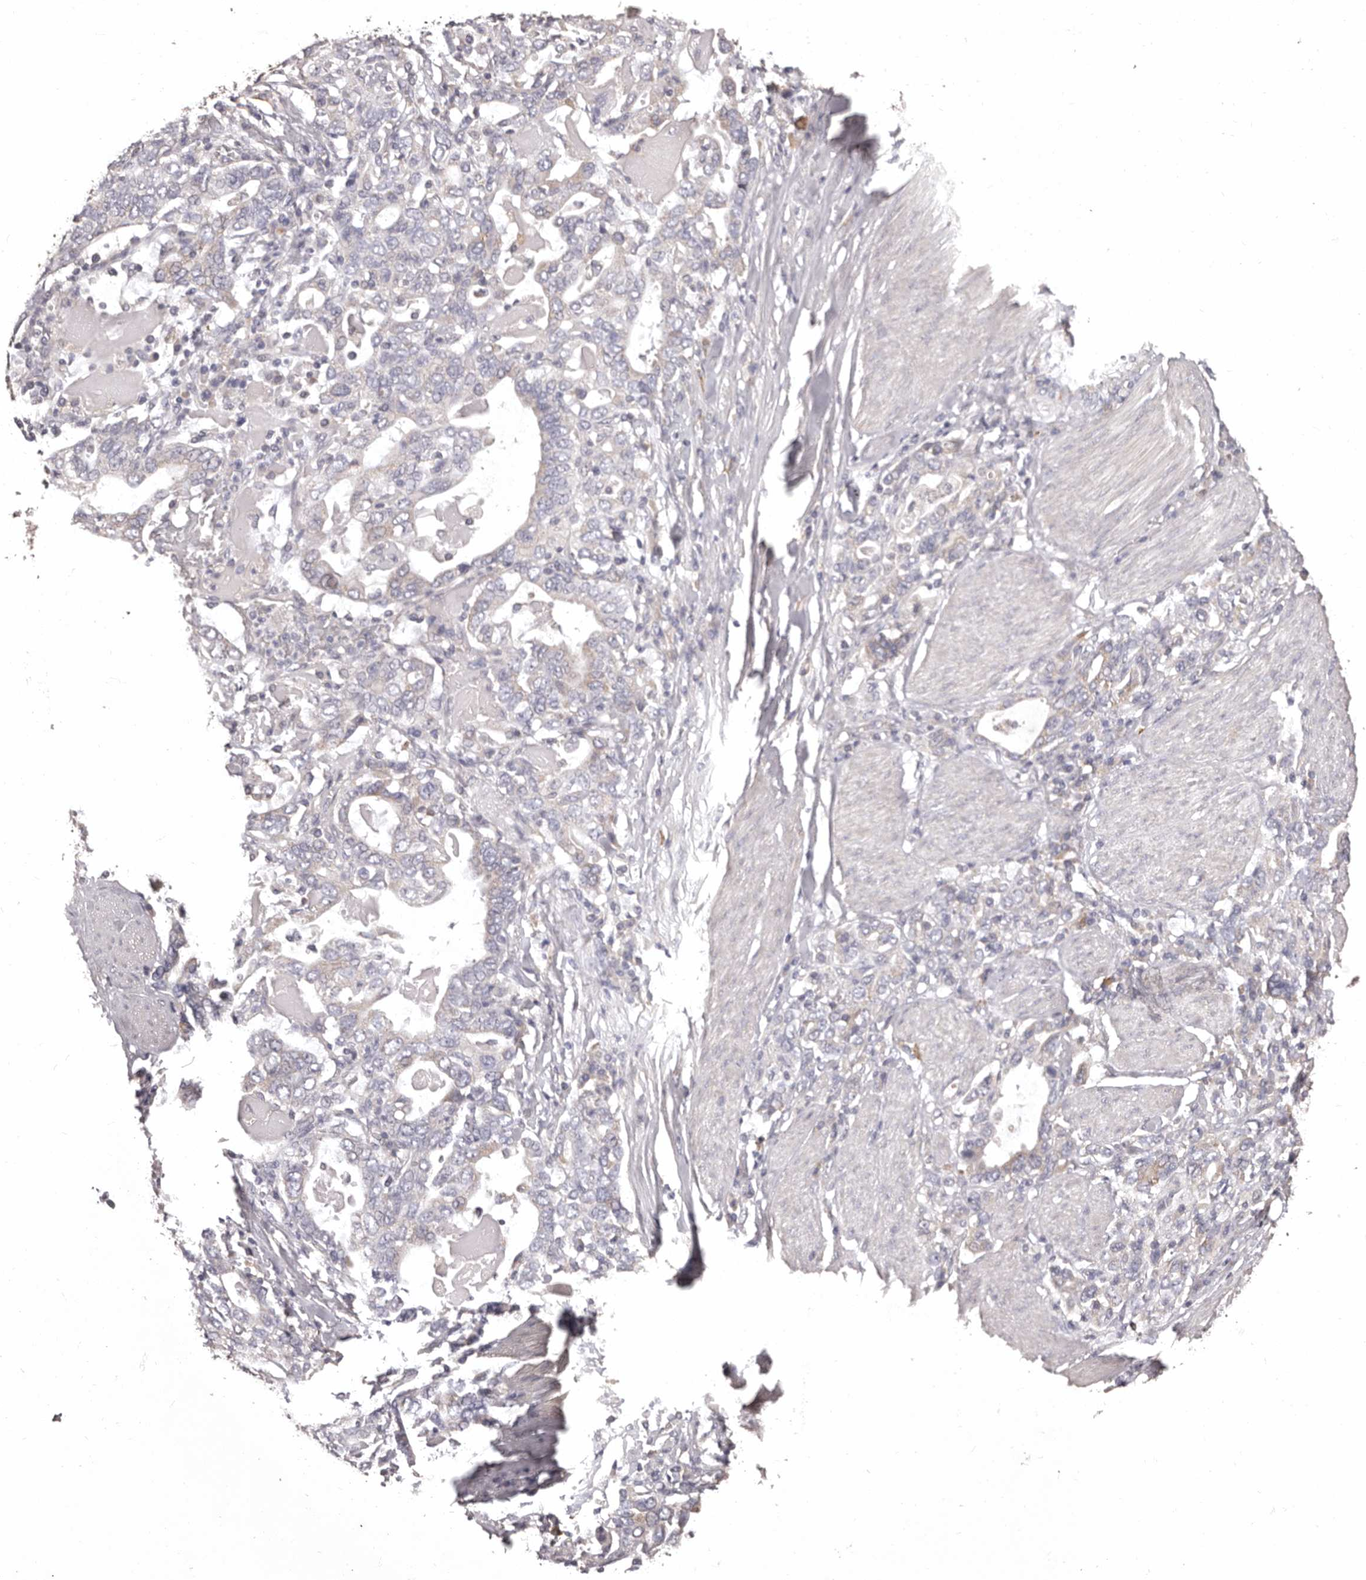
{"staining": {"intensity": "negative", "quantity": "none", "location": "none"}, "tissue": "stomach cancer", "cell_type": "Tumor cells", "image_type": "cancer", "snomed": [{"axis": "morphology", "description": "Adenocarcinoma, NOS"}, {"axis": "topography", "description": "Stomach, upper"}], "caption": "This is an IHC micrograph of human adenocarcinoma (stomach). There is no positivity in tumor cells.", "gene": "ETNK1", "patient": {"sex": "male", "age": 62}}